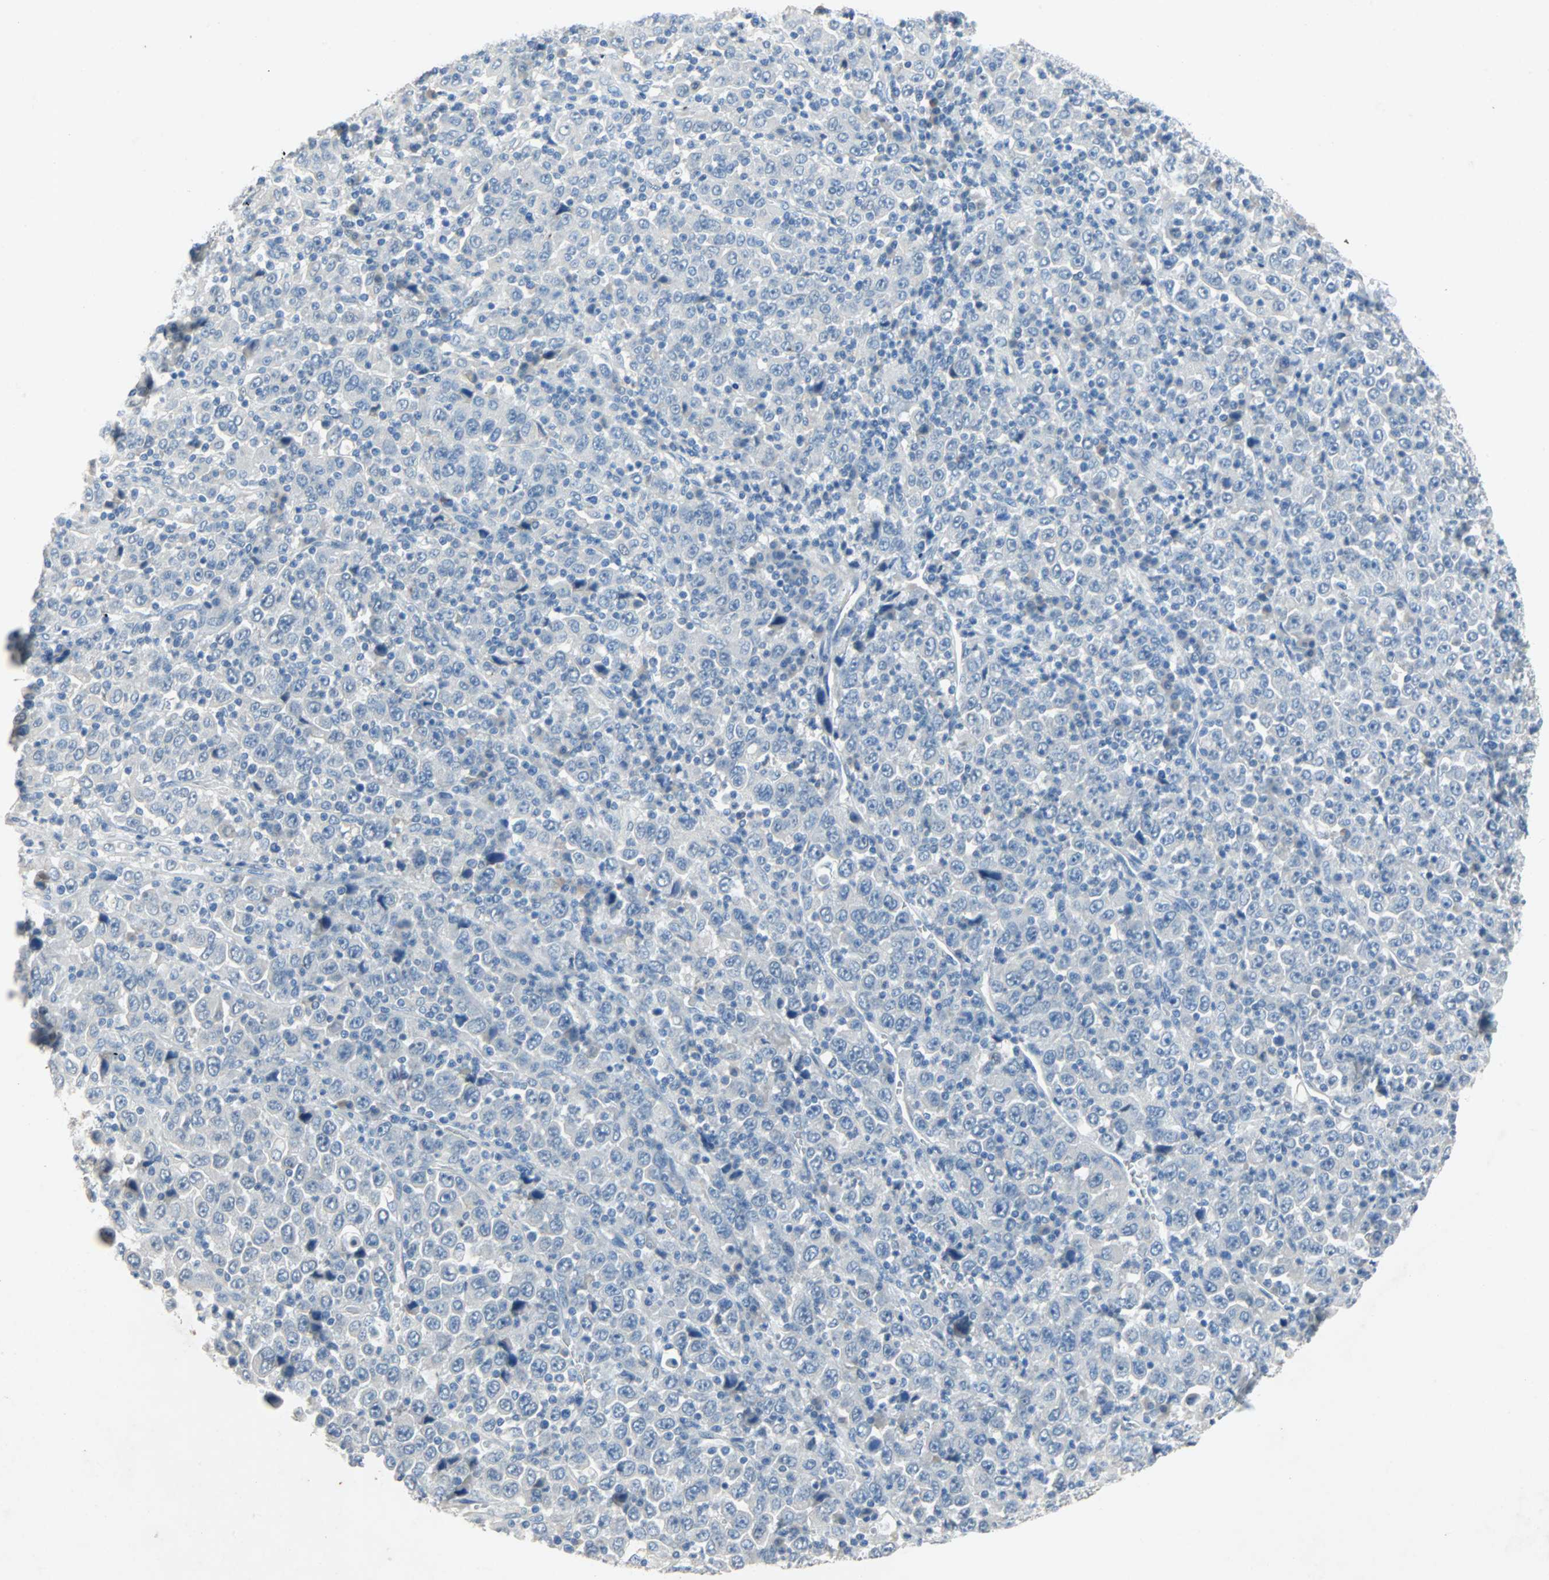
{"staining": {"intensity": "negative", "quantity": "none", "location": "none"}, "tissue": "stomach cancer", "cell_type": "Tumor cells", "image_type": "cancer", "snomed": [{"axis": "morphology", "description": "Normal tissue, NOS"}, {"axis": "morphology", "description": "Adenocarcinoma, NOS"}, {"axis": "topography", "description": "Stomach, upper"}, {"axis": "topography", "description": "Stomach"}], "caption": "Stomach cancer was stained to show a protein in brown. There is no significant staining in tumor cells.", "gene": "PCDHB2", "patient": {"sex": "male", "age": 59}}